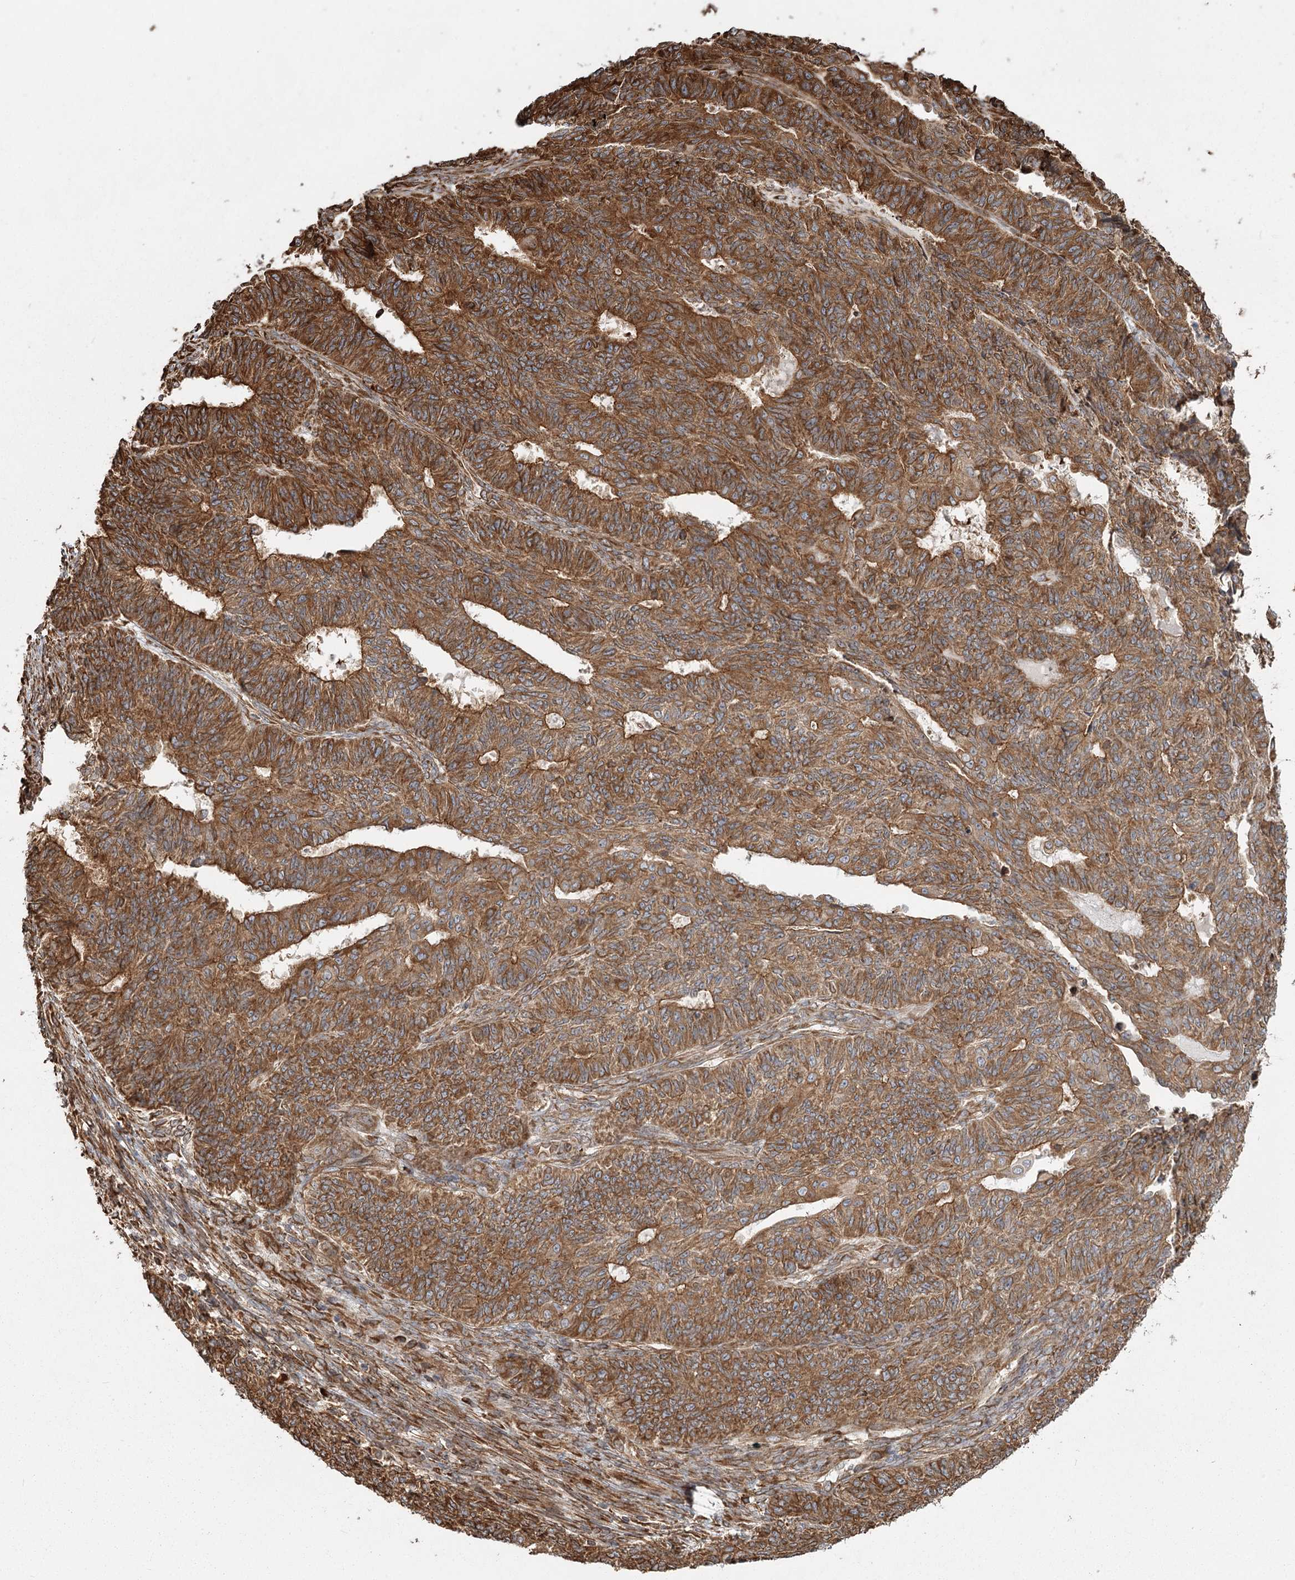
{"staining": {"intensity": "strong", "quantity": ">75%", "location": "cytoplasmic/membranous"}, "tissue": "endometrial cancer", "cell_type": "Tumor cells", "image_type": "cancer", "snomed": [{"axis": "morphology", "description": "Adenocarcinoma, NOS"}, {"axis": "topography", "description": "Endometrium"}], "caption": "Immunohistochemistry histopathology image of endometrial cancer (adenocarcinoma) stained for a protein (brown), which demonstrates high levels of strong cytoplasmic/membranous positivity in about >75% of tumor cells.", "gene": "FAM13A", "patient": {"sex": "female", "age": 32}}